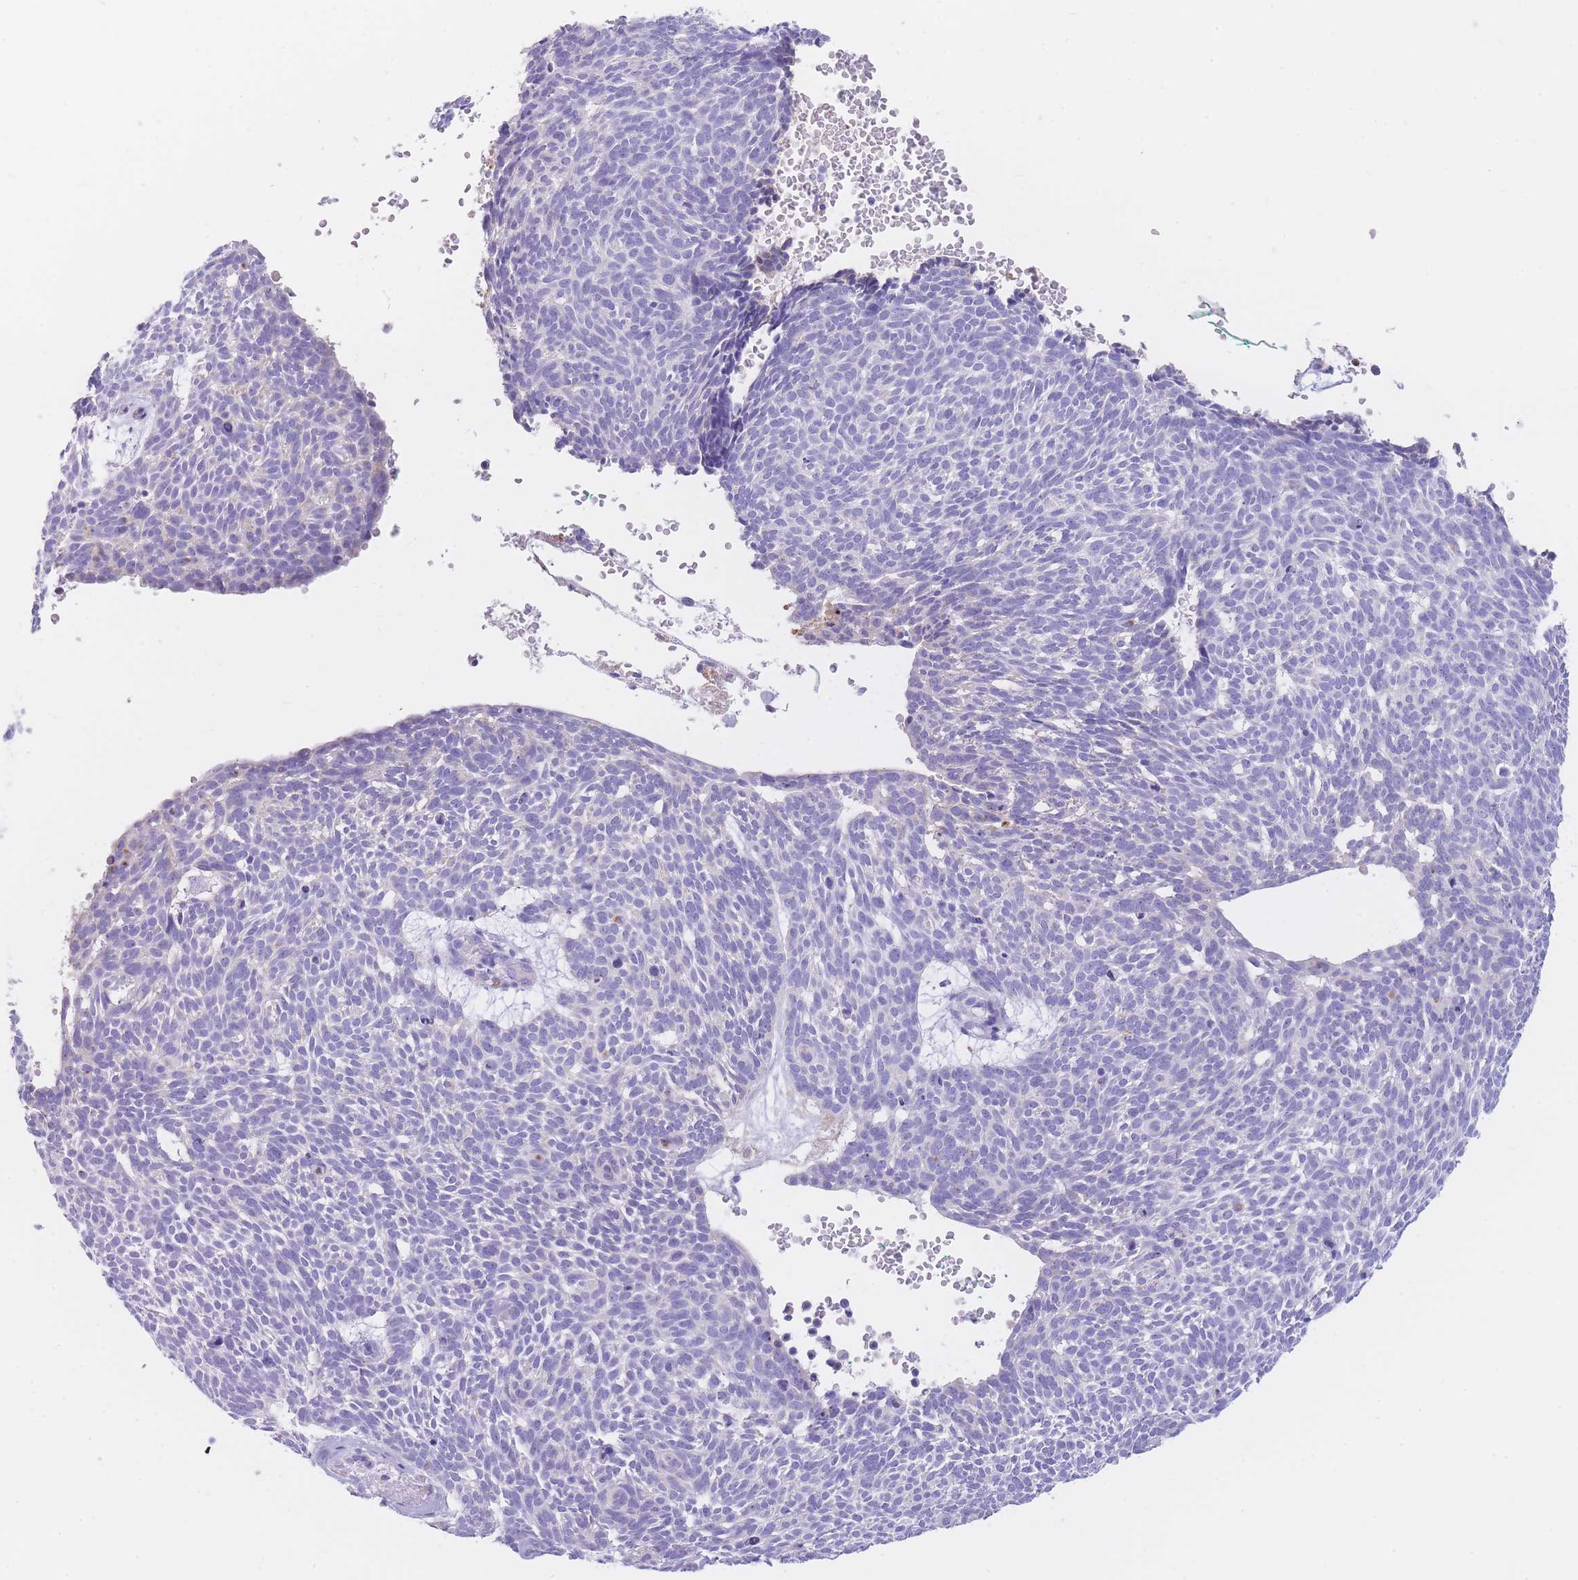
{"staining": {"intensity": "negative", "quantity": "none", "location": "none"}, "tissue": "skin cancer", "cell_type": "Tumor cells", "image_type": "cancer", "snomed": [{"axis": "morphology", "description": "Basal cell carcinoma"}, {"axis": "topography", "description": "Skin"}], "caption": "Basal cell carcinoma (skin) was stained to show a protein in brown. There is no significant positivity in tumor cells.", "gene": "PLBD1", "patient": {"sex": "male", "age": 61}}